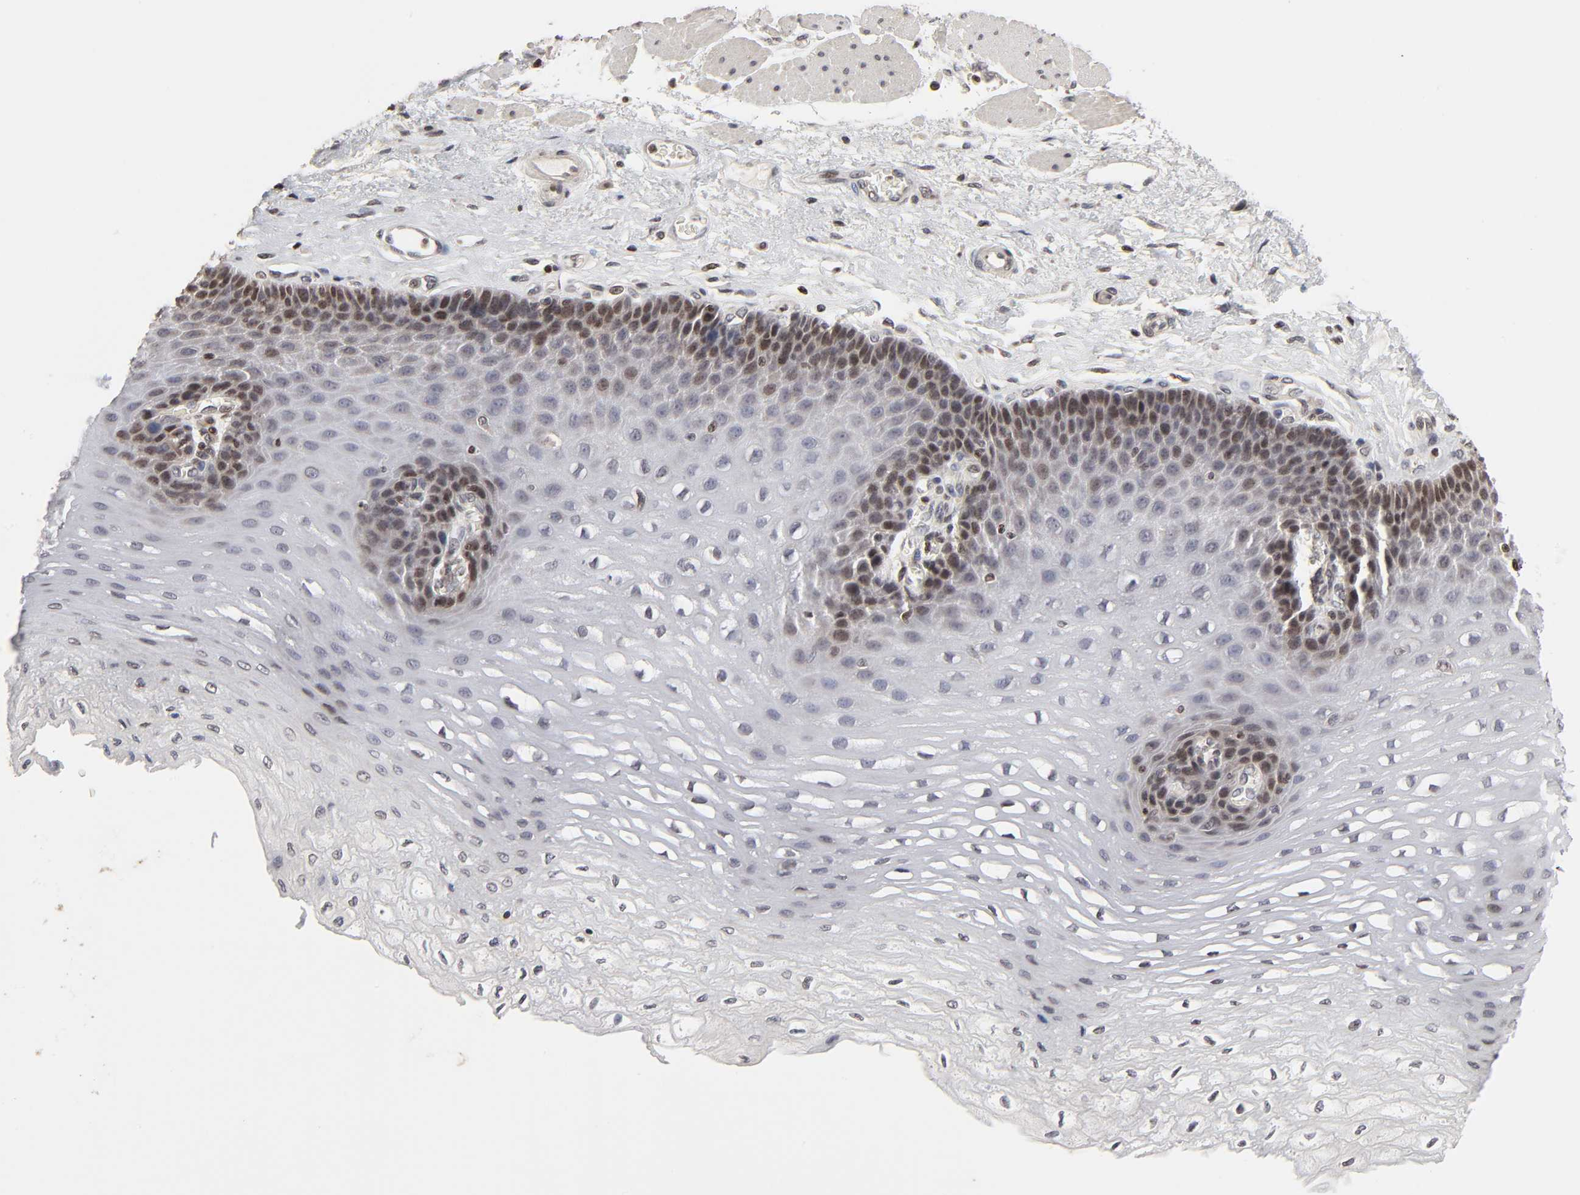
{"staining": {"intensity": "moderate", "quantity": "<25%", "location": "nuclear"}, "tissue": "esophagus", "cell_type": "Squamous epithelial cells", "image_type": "normal", "snomed": [{"axis": "morphology", "description": "Normal tissue, NOS"}, {"axis": "topography", "description": "Esophagus"}], "caption": "Immunohistochemistry (IHC) staining of normal esophagus, which shows low levels of moderate nuclear expression in about <25% of squamous epithelial cells indicating moderate nuclear protein staining. The staining was performed using DAB (3,3'-diaminobenzidine) (brown) for protein detection and nuclei were counterstained in hematoxylin (blue).", "gene": "ZNF473", "patient": {"sex": "female", "age": 72}}